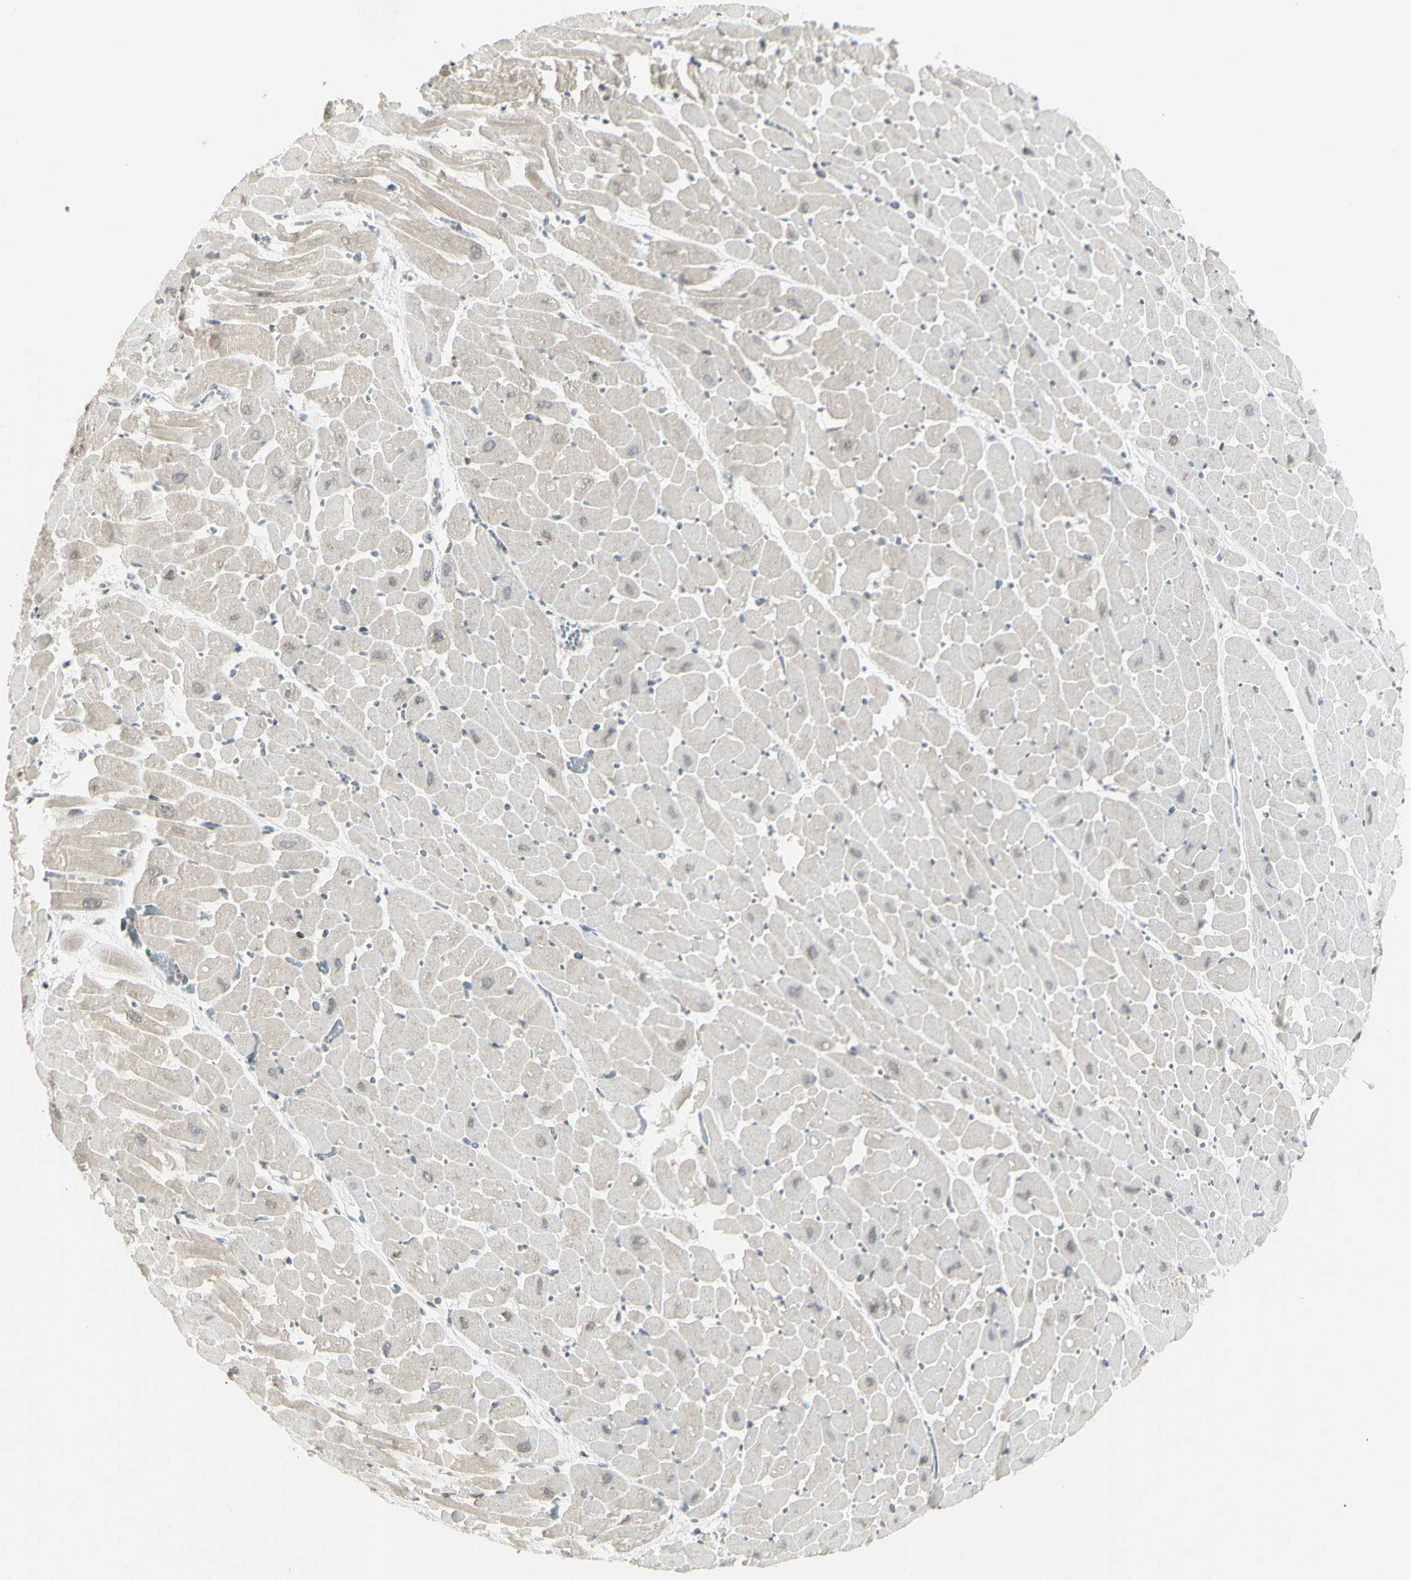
{"staining": {"intensity": "negative", "quantity": "none", "location": "none"}, "tissue": "heart muscle", "cell_type": "Cardiomyocytes", "image_type": "normal", "snomed": [{"axis": "morphology", "description": "Normal tissue, NOS"}, {"axis": "topography", "description": "Heart"}], "caption": "Immunohistochemistry (IHC) of unremarkable heart muscle shows no staining in cardiomyocytes.", "gene": "MUC5AC", "patient": {"sex": "male", "age": 45}}